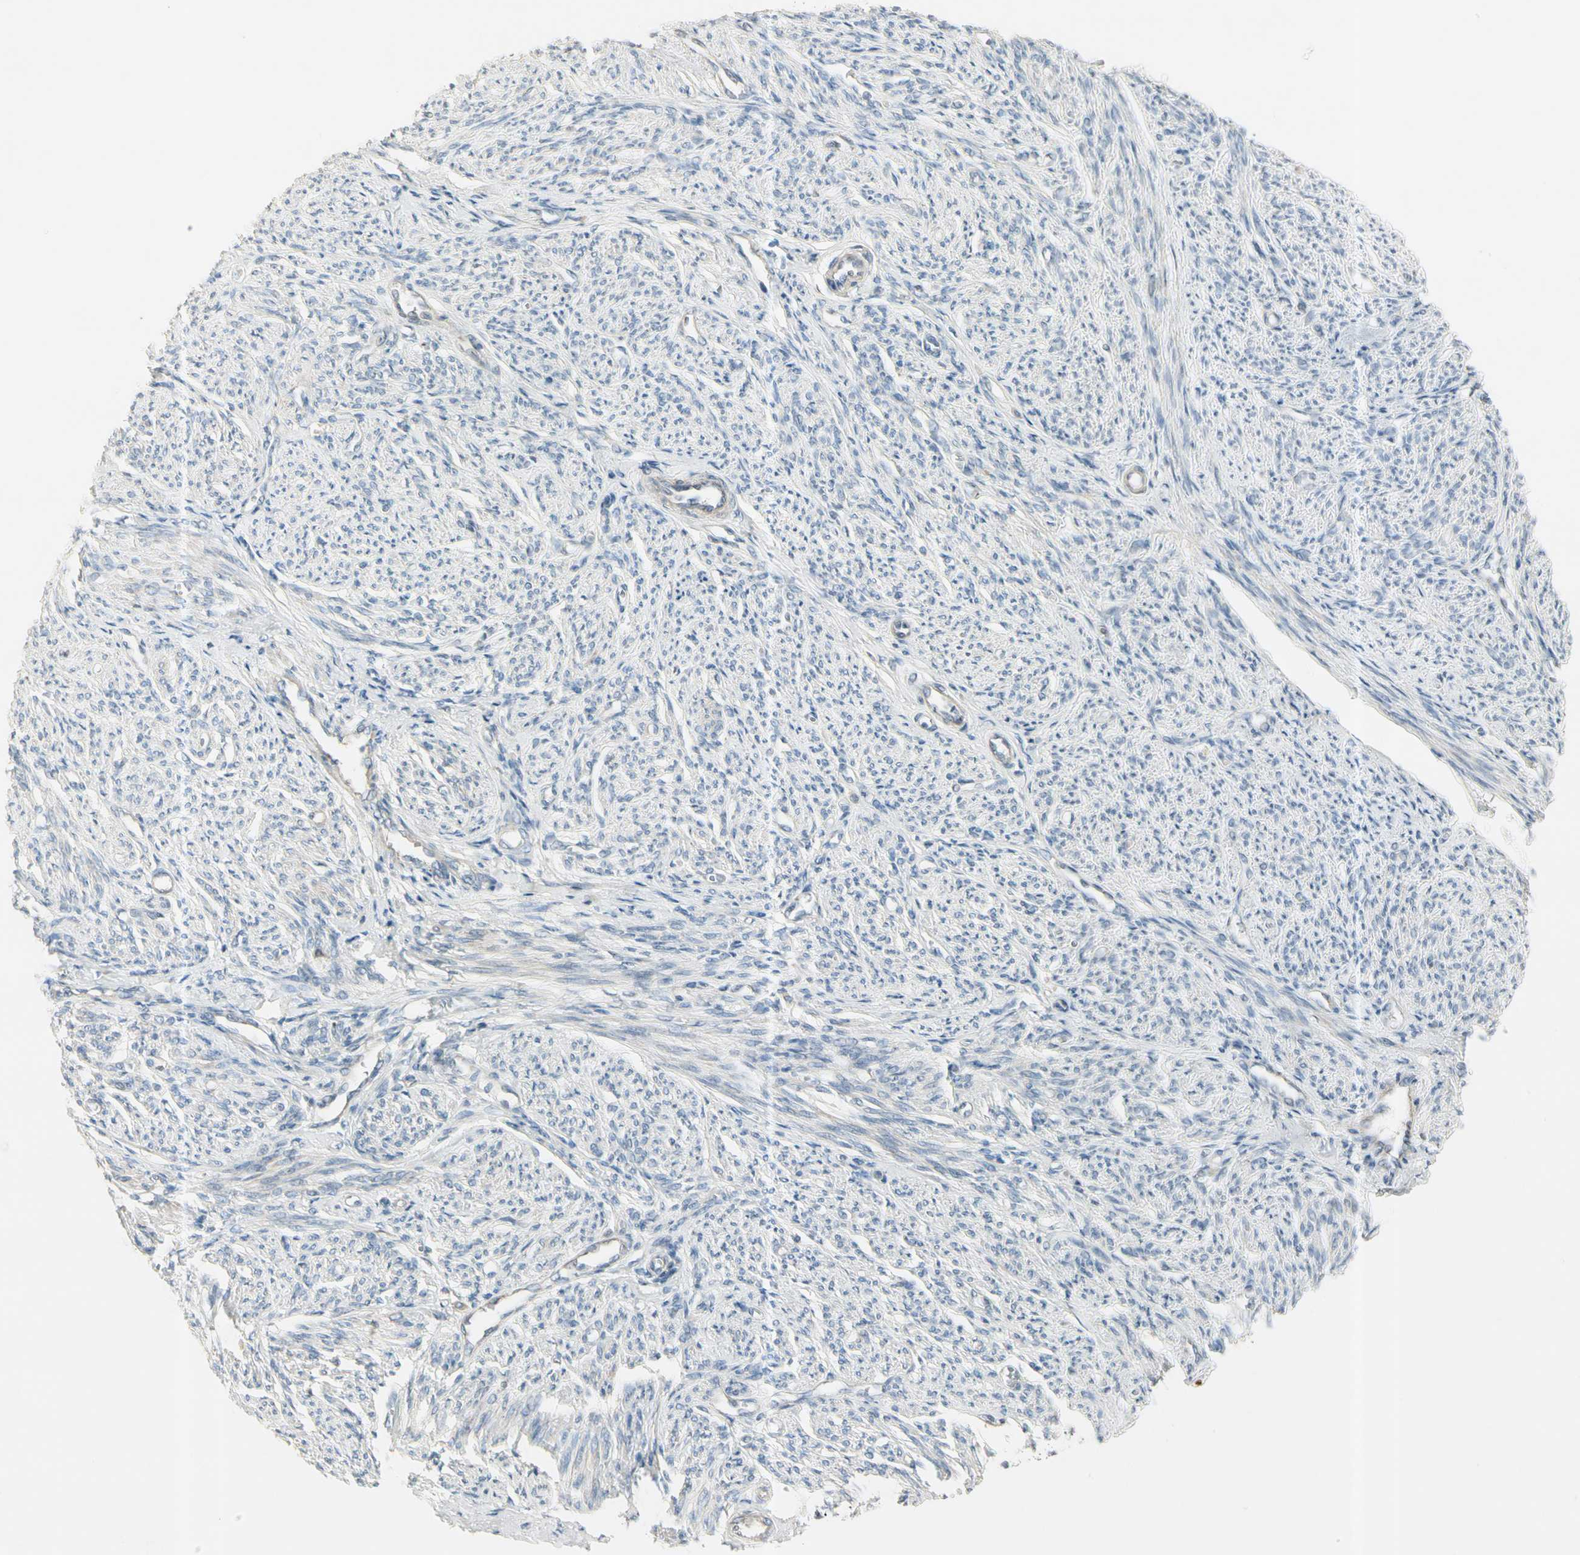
{"staining": {"intensity": "moderate", "quantity": "25%-75%", "location": "cytoplasmic/membranous"}, "tissue": "smooth muscle", "cell_type": "Smooth muscle cells", "image_type": "normal", "snomed": [{"axis": "morphology", "description": "Normal tissue, NOS"}, {"axis": "topography", "description": "Smooth muscle"}], "caption": "Smooth muscle stained with IHC shows moderate cytoplasmic/membranous staining in approximately 25%-75% of smooth muscle cells. (DAB IHC, brown staining for protein, blue staining for nuclei).", "gene": "CYP2E1", "patient": {"sex": "female", "age": 65}}